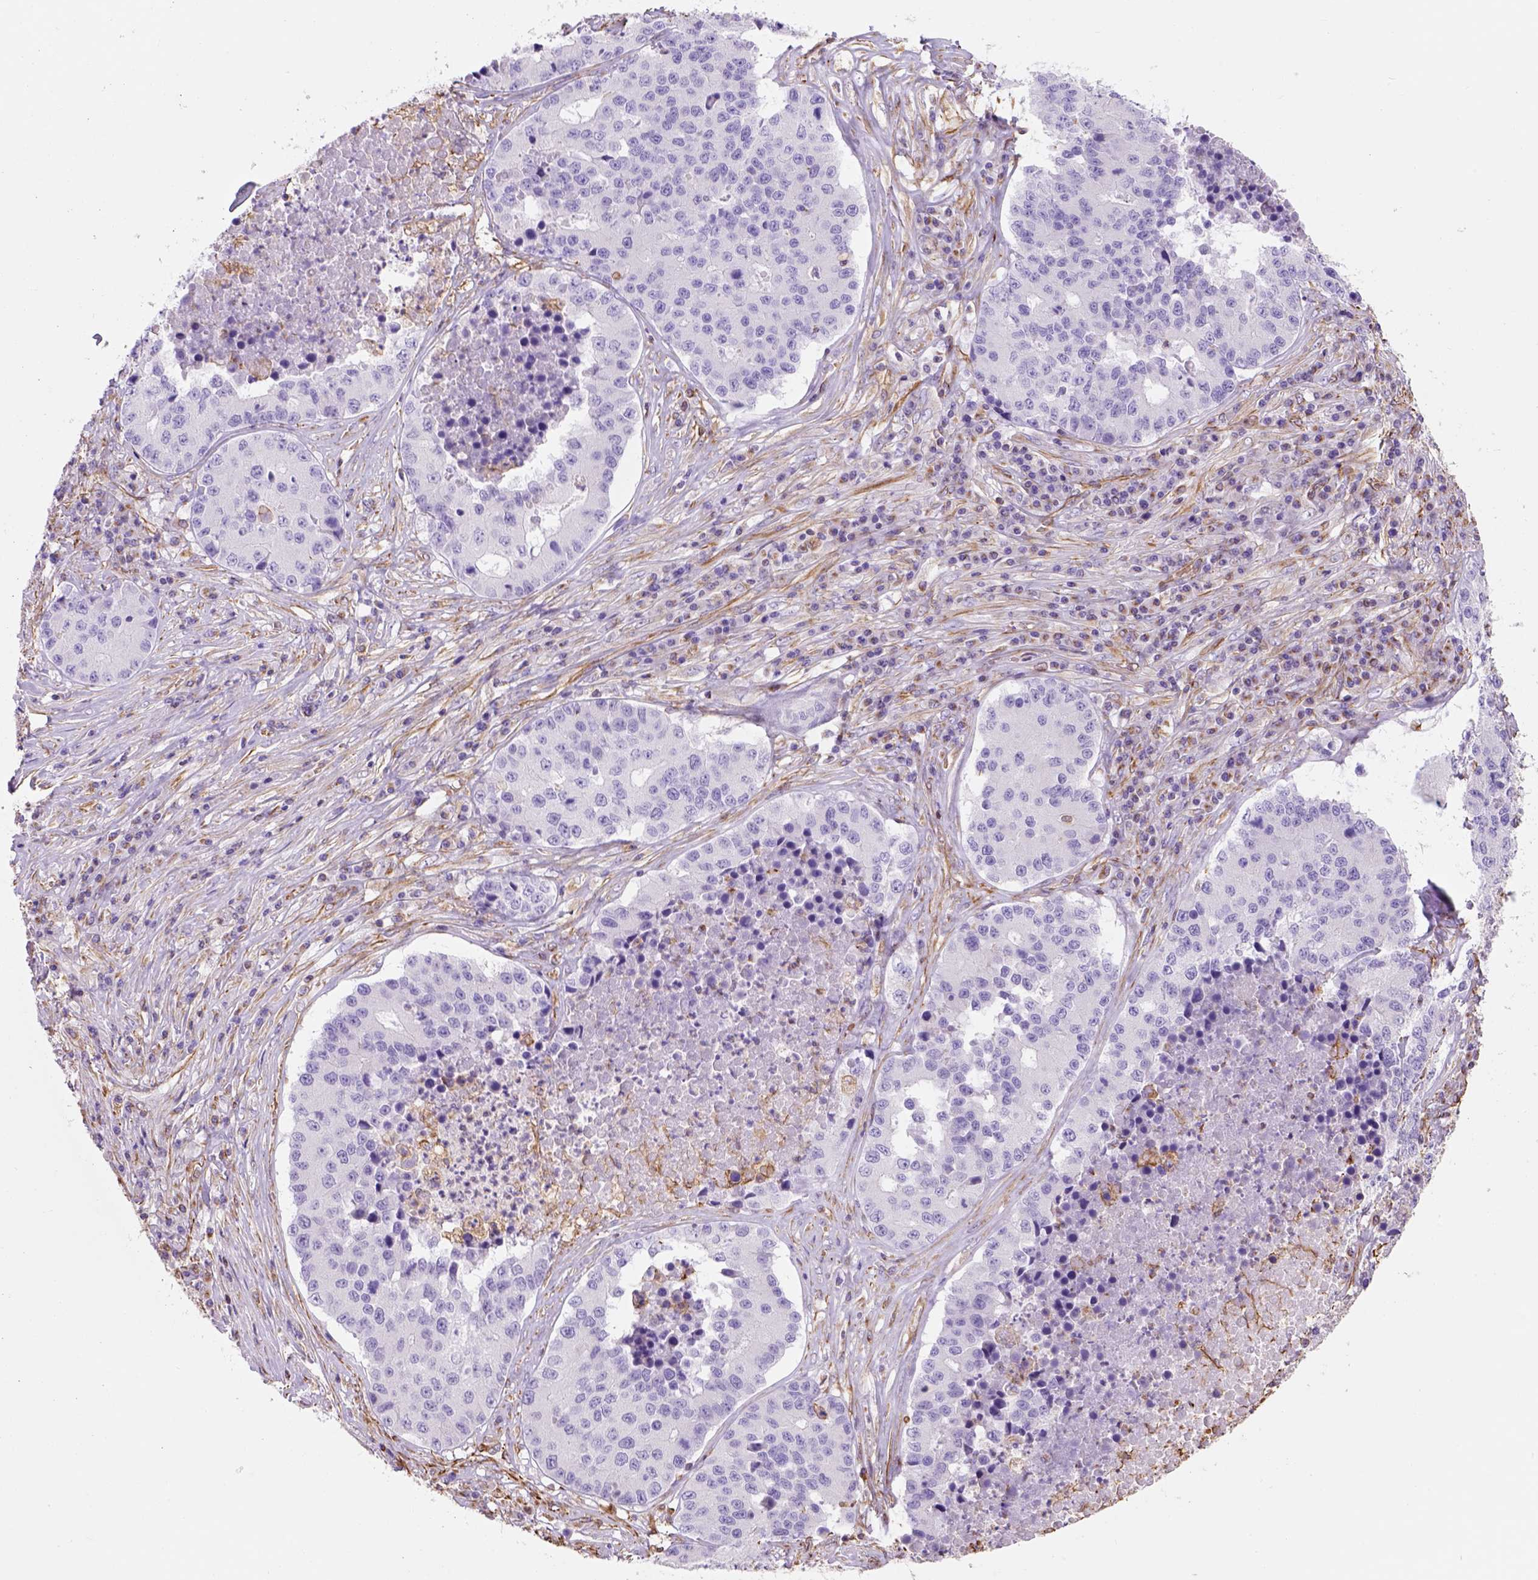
{"staining": {"intensity": "negative", "quantity": "none", "location": "none"}, "tissue": "stomach cancer", "cell_type": "Tumor cells", "image_type": "cancer", "snomed": [{"axis": "morphology", "description": "Adenocarcinoma, NOS"}, {"axis": "topography", "description": "Stomach"}], "caption": "Immunohistochemistry micrograph of human stomach adenocarcinoma stained for a protein (brown), which demonstrates no staining in tumor cells. (DAB immunohistochemistry, high magnification).", "gene": "ZZZ3", "patient": {"sex": "male", "age": 71}}